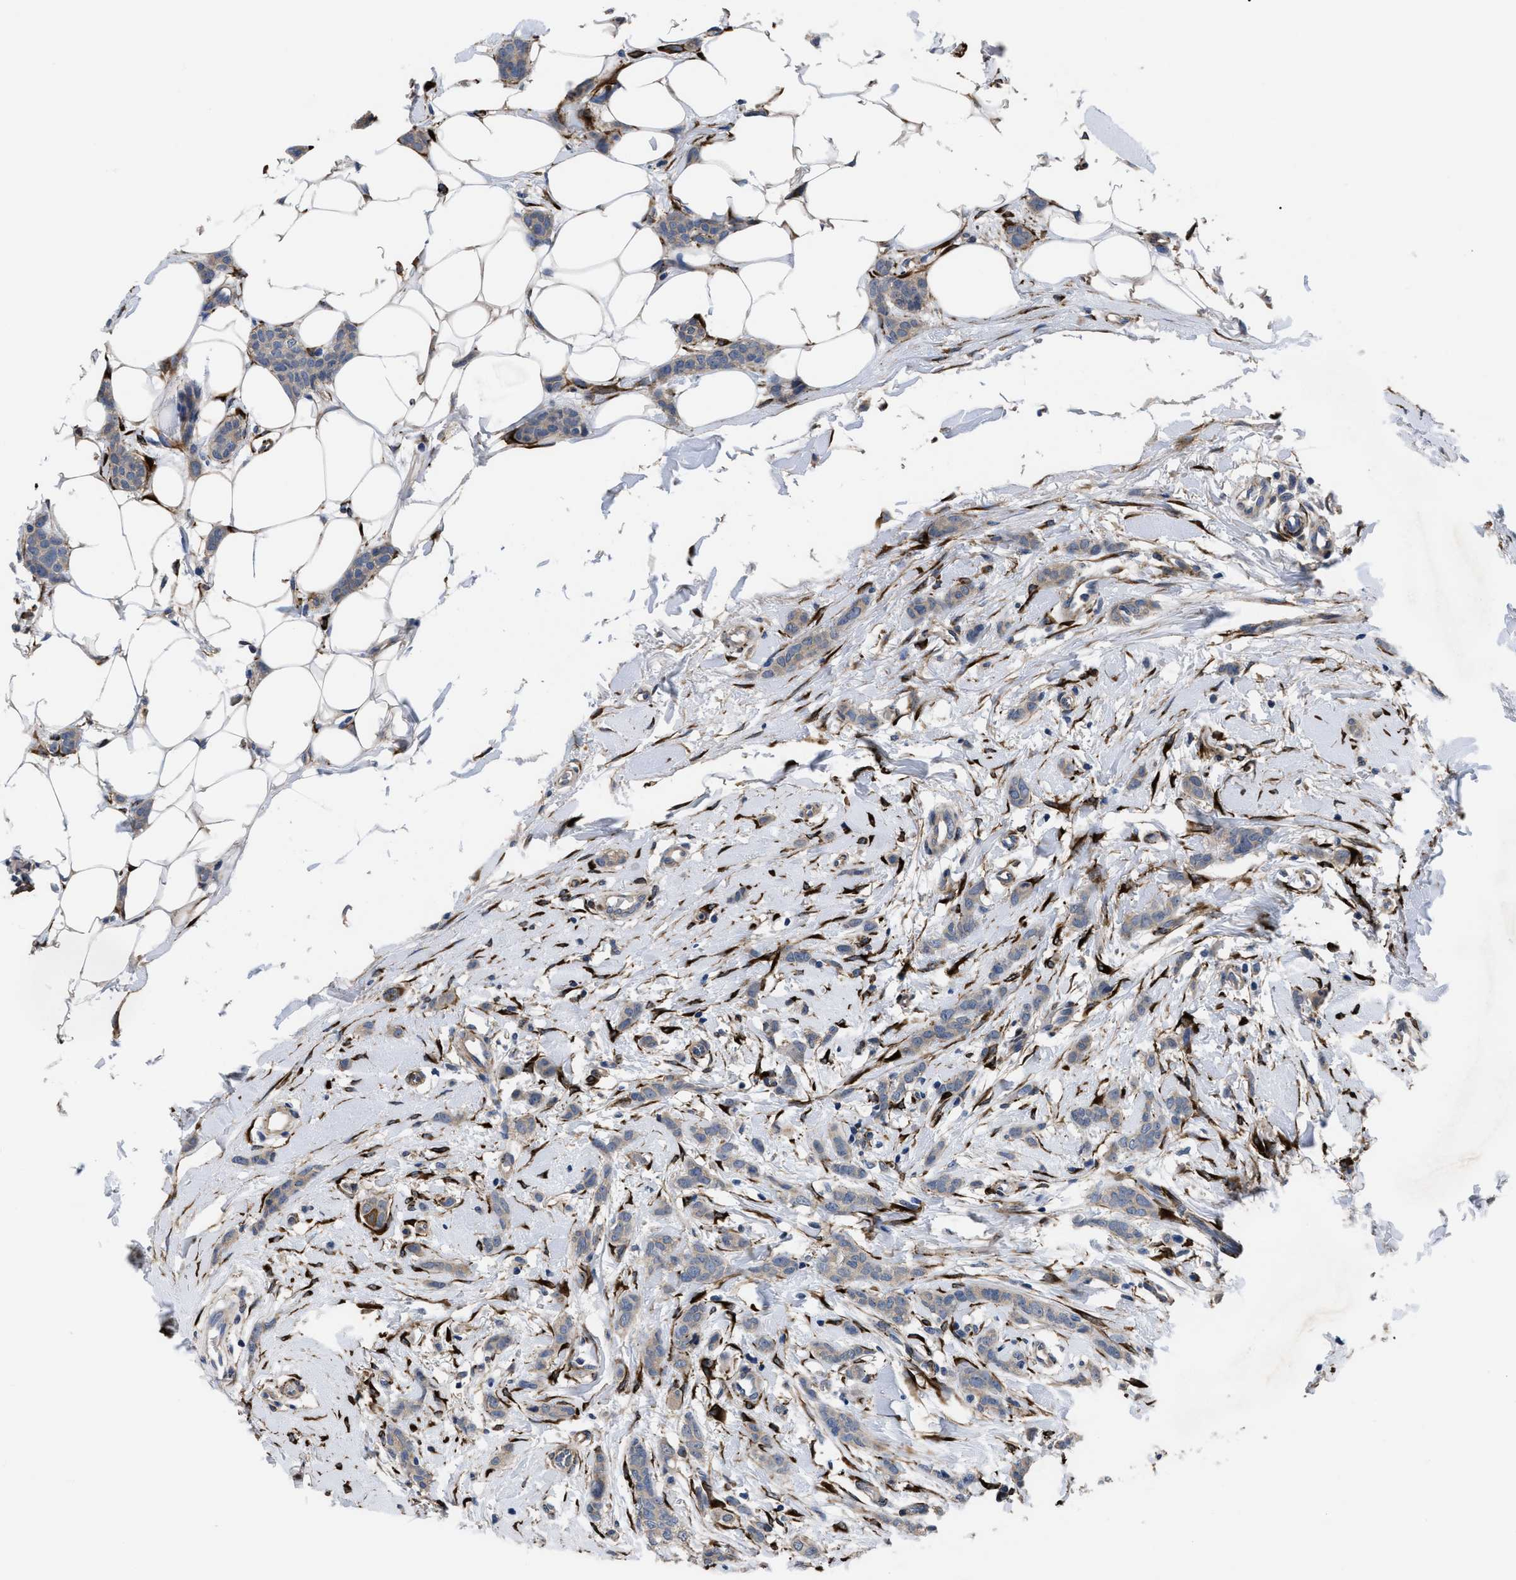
{"staining": {"intensity": "negative", "quantity": "none", "location": "none"}, "tissue": "breast cancer", "cell_type": "Tumor cells", "image_type": "cancer", "snomed": [{"axis": "morphology", "description": "Lobular carcinoma"}, {"axis": "topography", "description": "Skin"}, {"axis": "topography", "description": "Breast"}], "caption": "A photomicrograph of human lobular carcinoma (breast) is negative for staining in tumor cells.", "gene": "SQLE", "patient": {"sex": "female", "age": 46}}